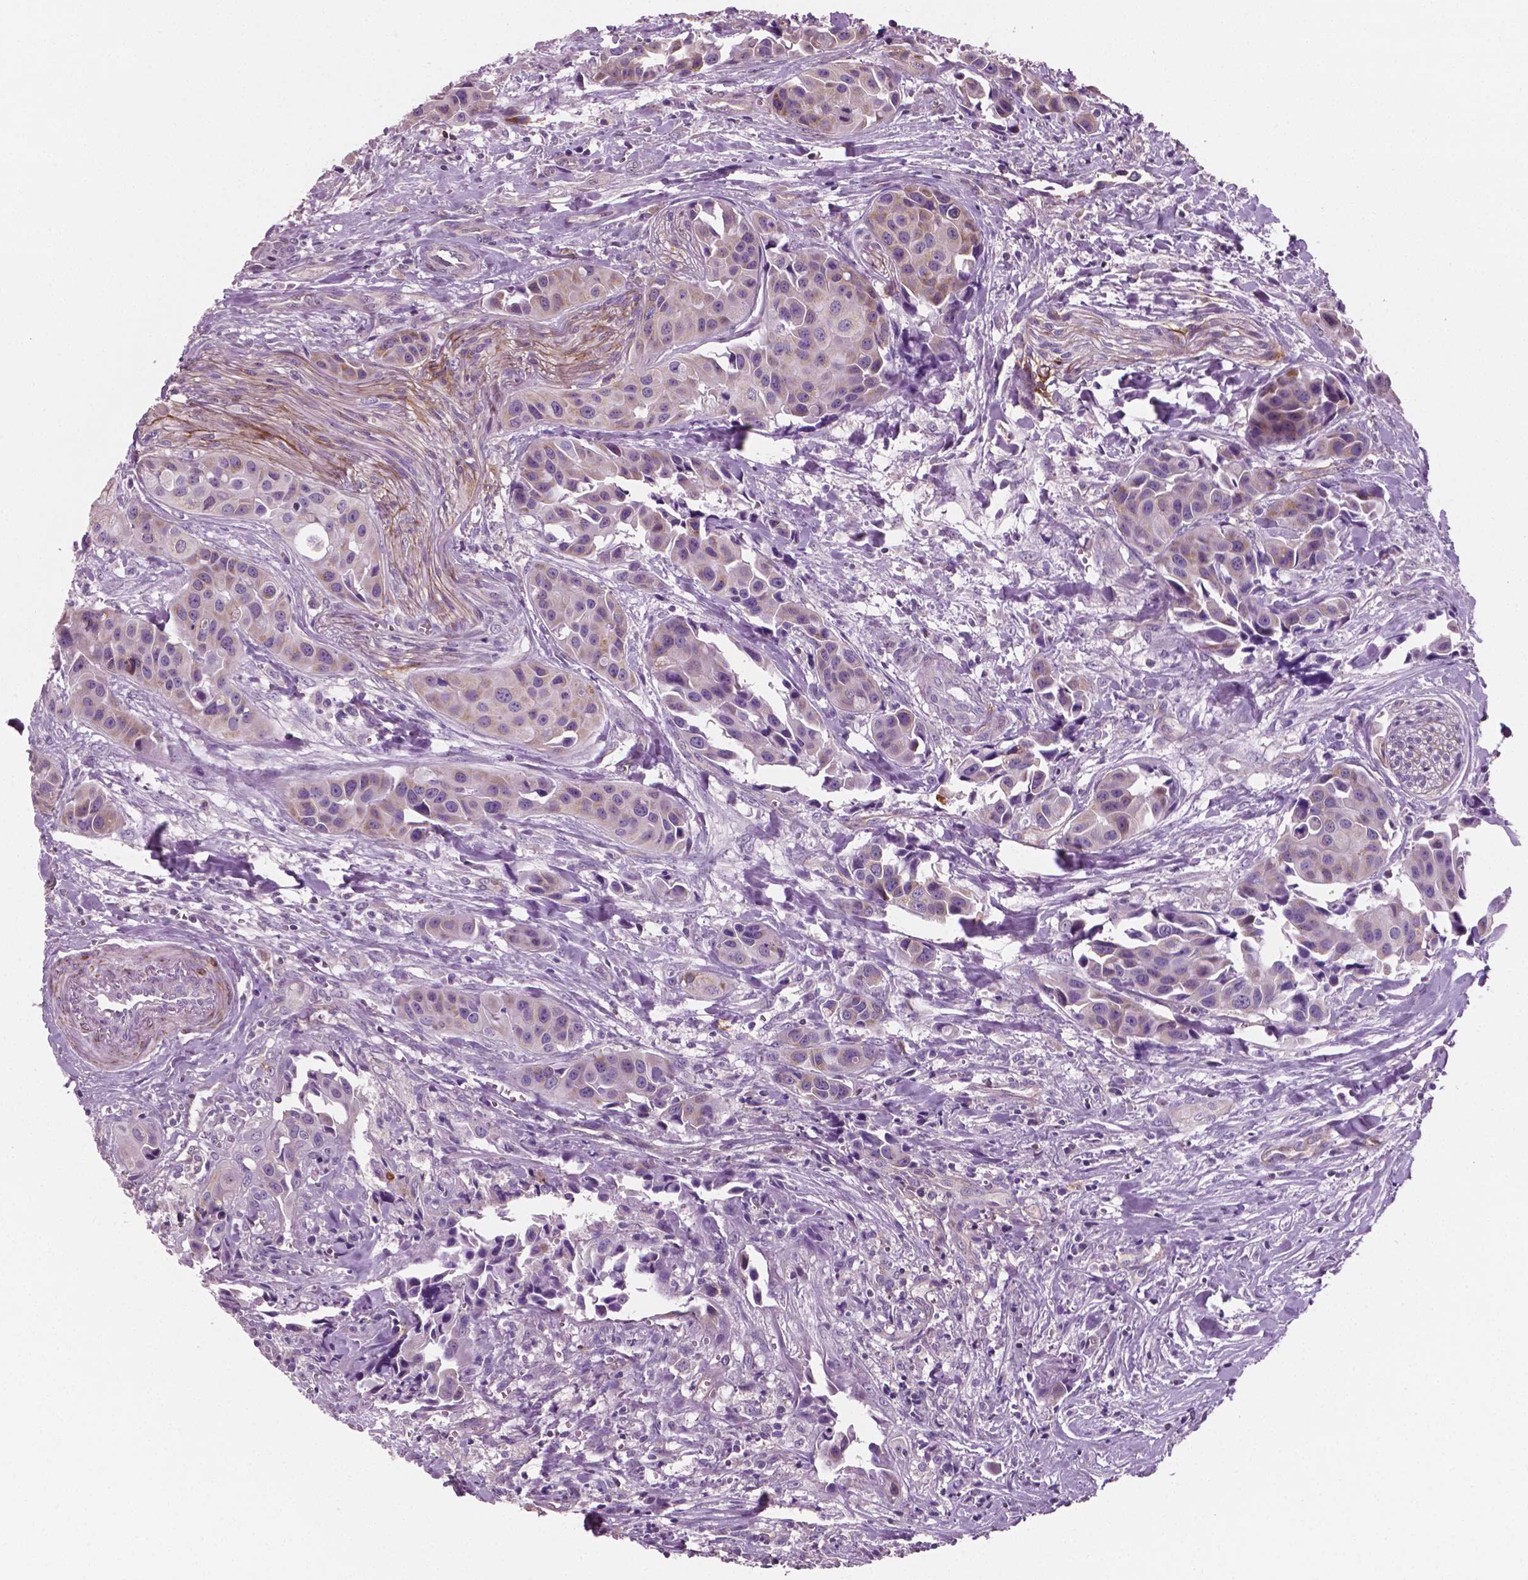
{"staining": {"intensity": "negative", "quantity": "none", "location": "none"}, "tissue": "head and neck cancer", "cell_type": "Tumor cells", "image_type": "cancer", "snomed": [{"axis": "morphology", "description": "Adenocarcinoma, NOS"}, {"axis": "topography", "description": "Head-Neck"}], "caption": "Head and neck cancer (adenocarcinoma) stained for a protein using immunohistochemistry (IHC) shows no staining tumor cells.", "gene": "PTX3", "patient": {"sex": "male", "age": 76}}